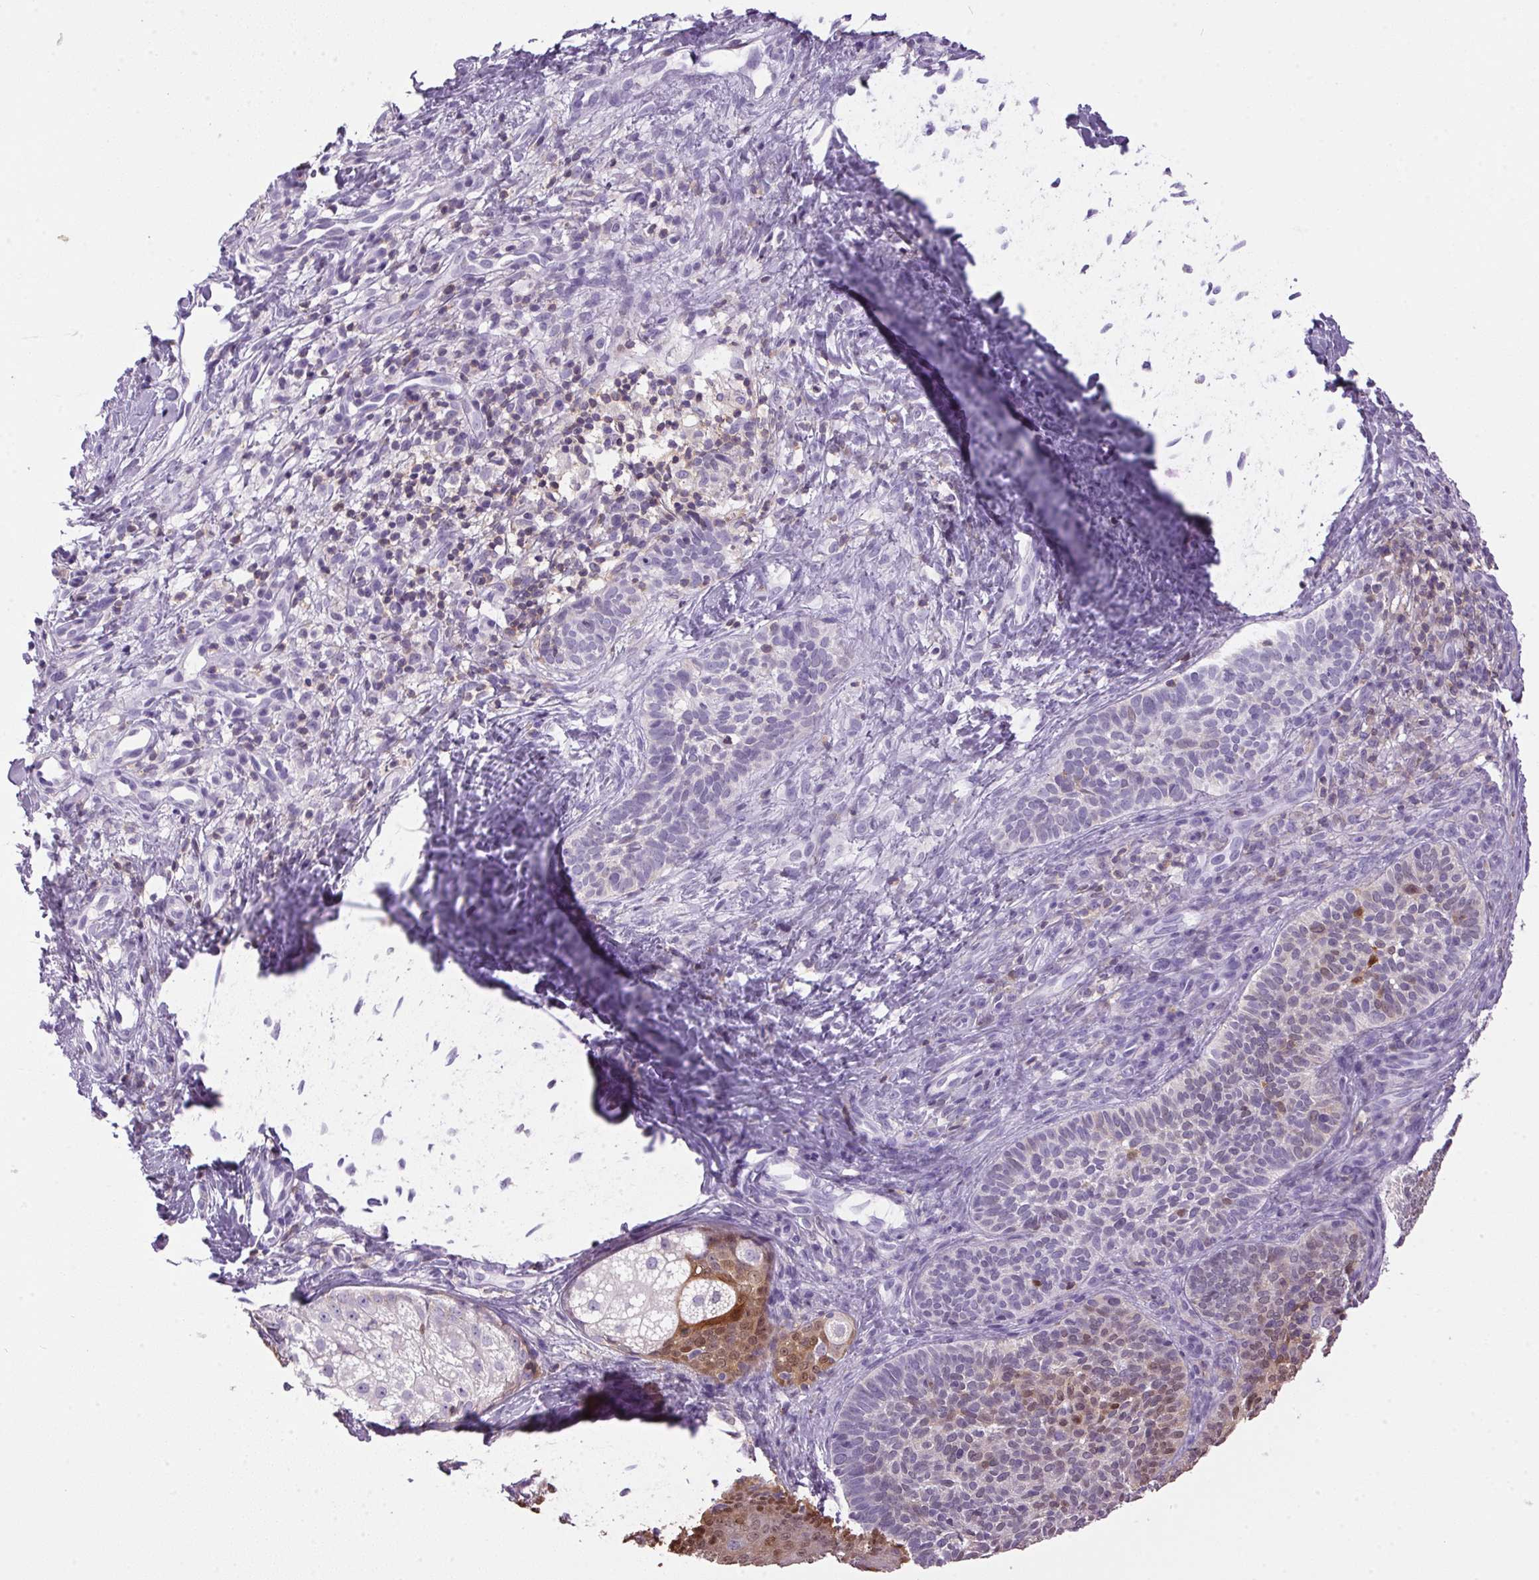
{"staining": {"intensity": "weak", "quantity": "<25%", "location": "cytoplasmic/membranous,nuclear"}, "tissue": "skin cancer", "cell_type": "Tumor cells", "image_type": "cancer", "snomed": [{"axis": "morphology", "description": "Basal cell carcinoma"}, {"axis": "topography", "description": "Skin"}], "caption": "Image shows no protein expression in tumor cells of skin cancer tissue. (DAB (3,3'-diaminobenzidine) immunohistochemistry (IHC) visualized using brightfield microscopy, high magnification).", "gene": "S100A2", "patient": {"sex": "male", "age": 57}}